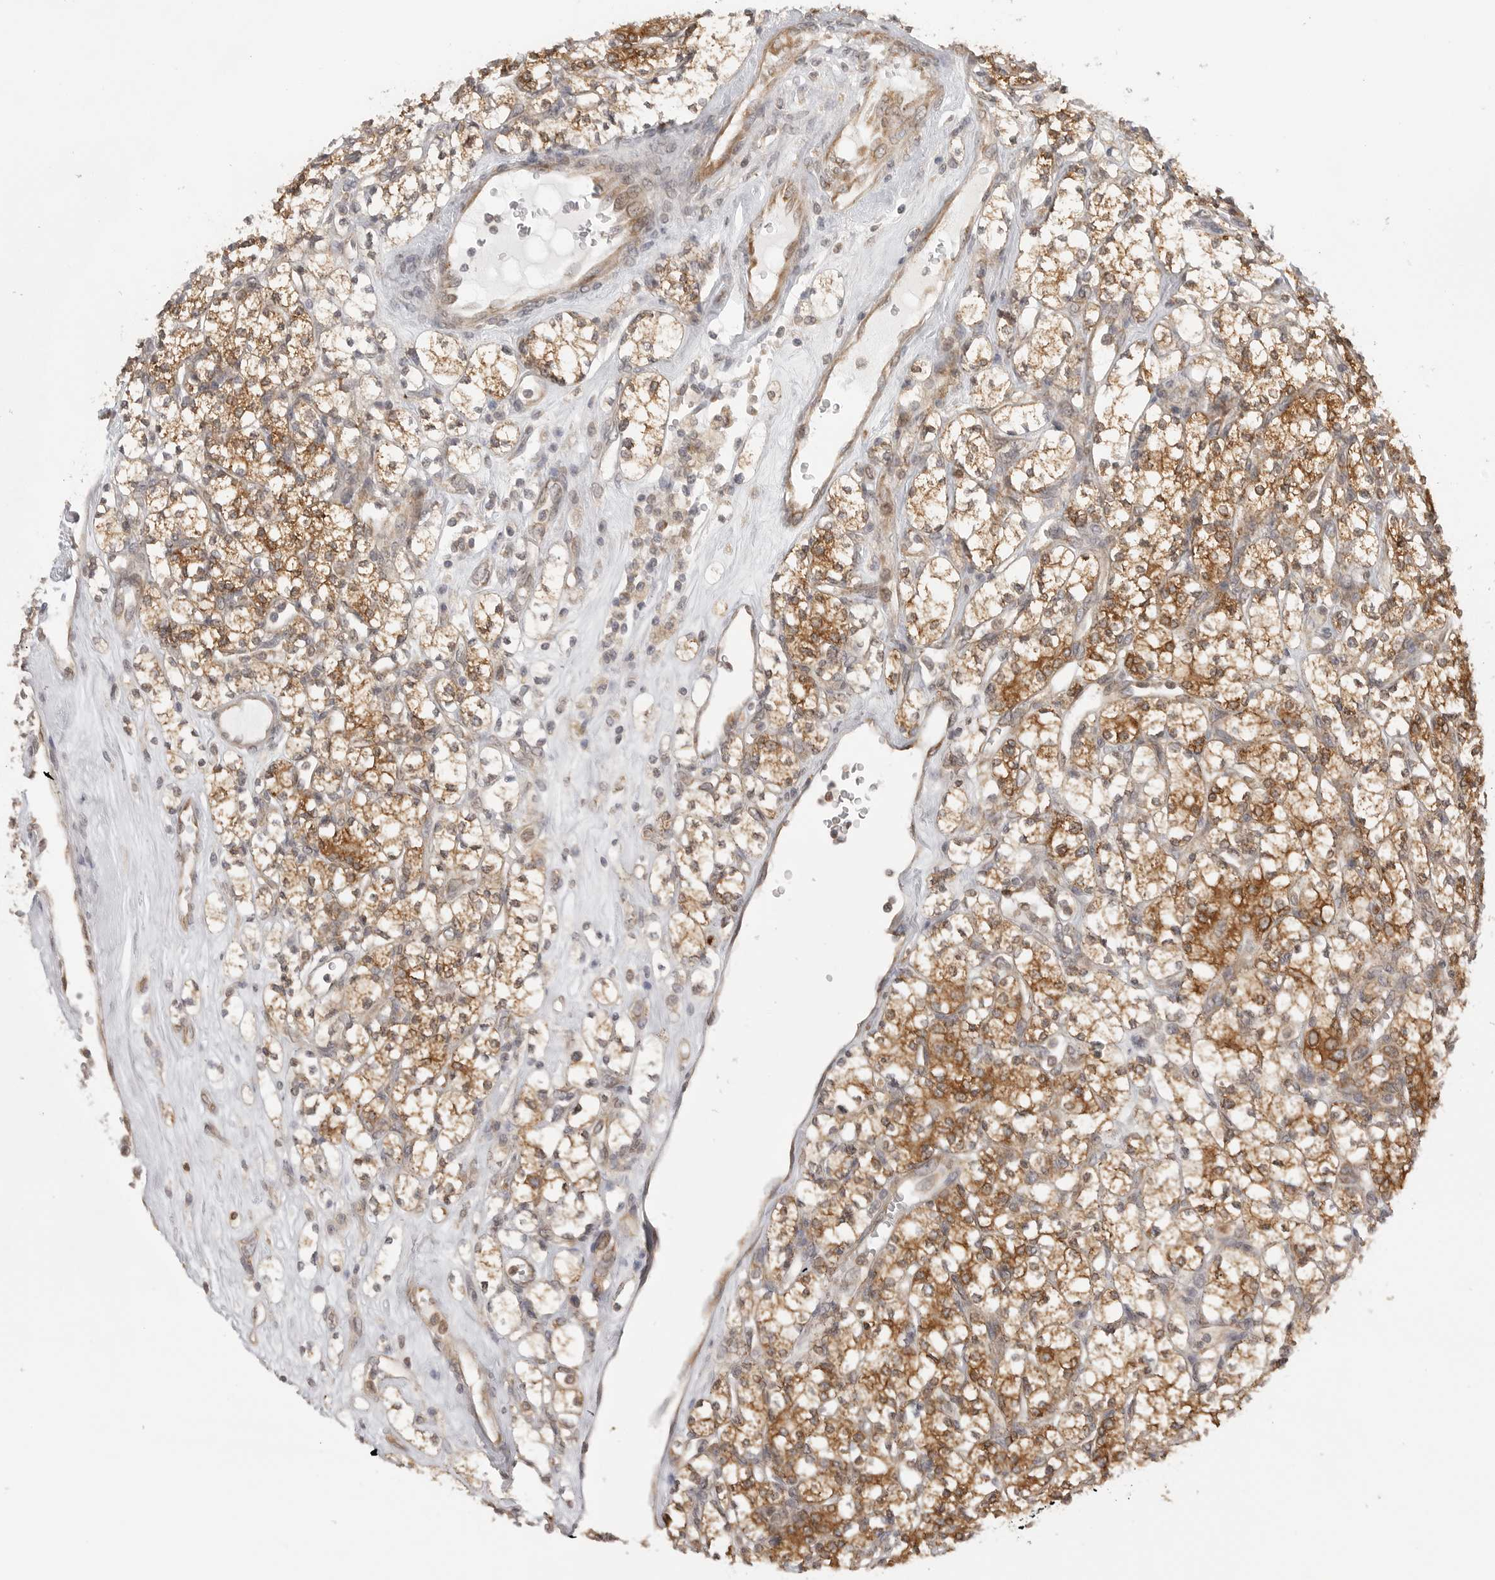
{"staining": {"intensity": "moderate", "quantity": ">75%", "location": "cytoplasmic/membranous"}, "tissue": "renal cancer", "cell_type": "Tumor cells", "image_type": "cancer", "snomed": [{"axis": "morphology", "description": "Adenocarcinoma, NOS"}, {"axis": "topography", "description": "Kidney"}], "caption": "Renal cancer (adenocarcinoma) tissue demonstrates moderate cytoplasmic/membranous expression in about >75% of tumor cells, visualized by immunohistochemistry. Using DAB (3,3'-diaminobenzidine) (brown) and hematoxylin (blue) stains, captured at high magnification using brightfield microscopy.", "gene": "CERS2", "patient": {"sex": "male", "age": 77}}